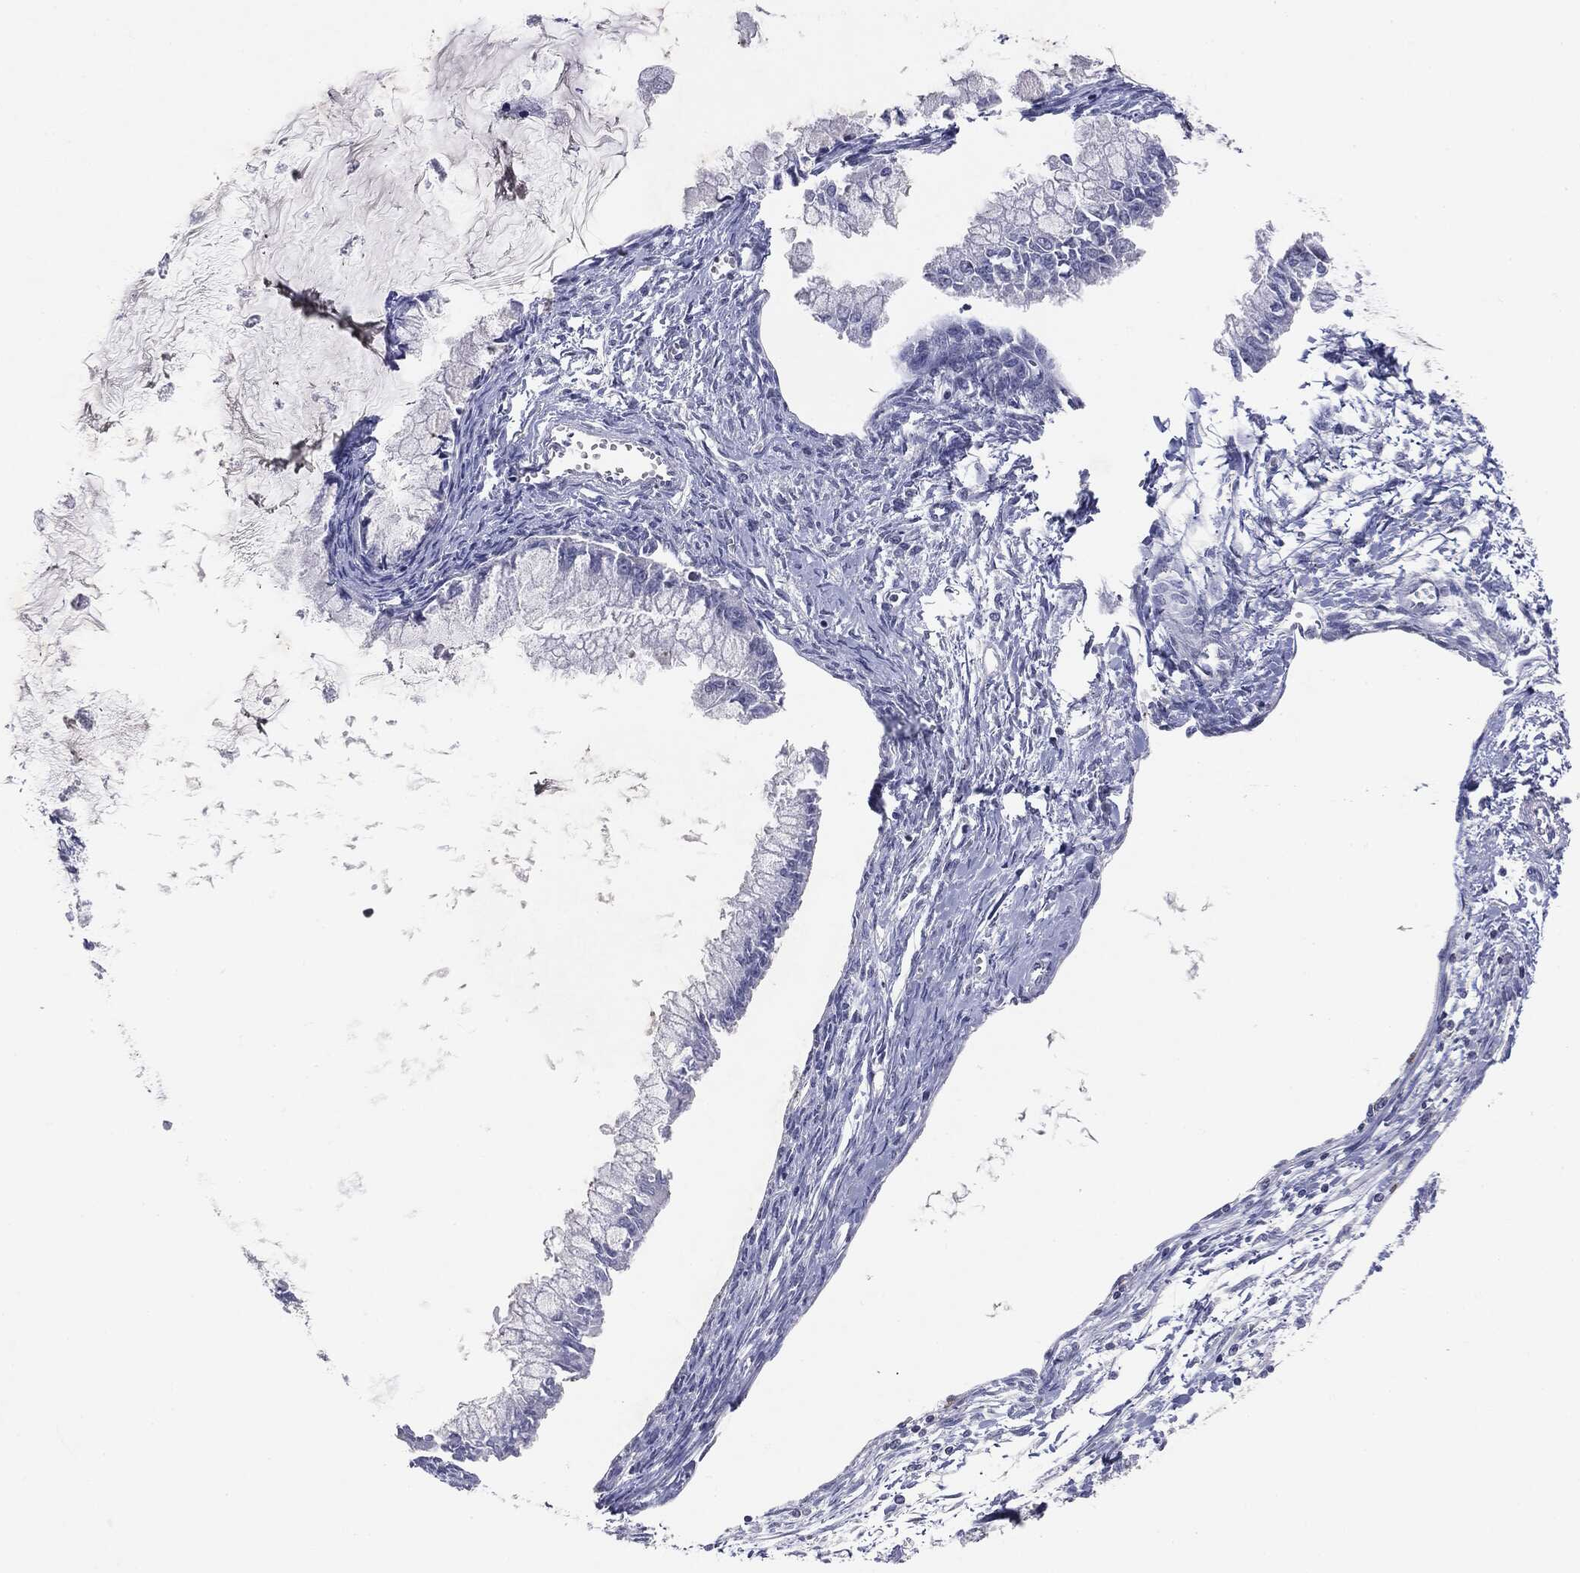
{"staining": {"intensity": "negative", "quantity": "none", "location": "none"}, "tissue": "ovarian cancer", "cell_type": "Tumor cells", "image_type": "cancer", "snomed": [{"axis": "morphology", "description": "Cystadenocarcinoma, mucinous, NOS"}, {"axis": "topography", "description": "Ovary"}], "caption": "Ovarian cancer was stained to show a protein in brown. There is no significant positivity in tumor cells.", "gene": "KIF2C", "patient": {"sex": "female", "age": 34}}